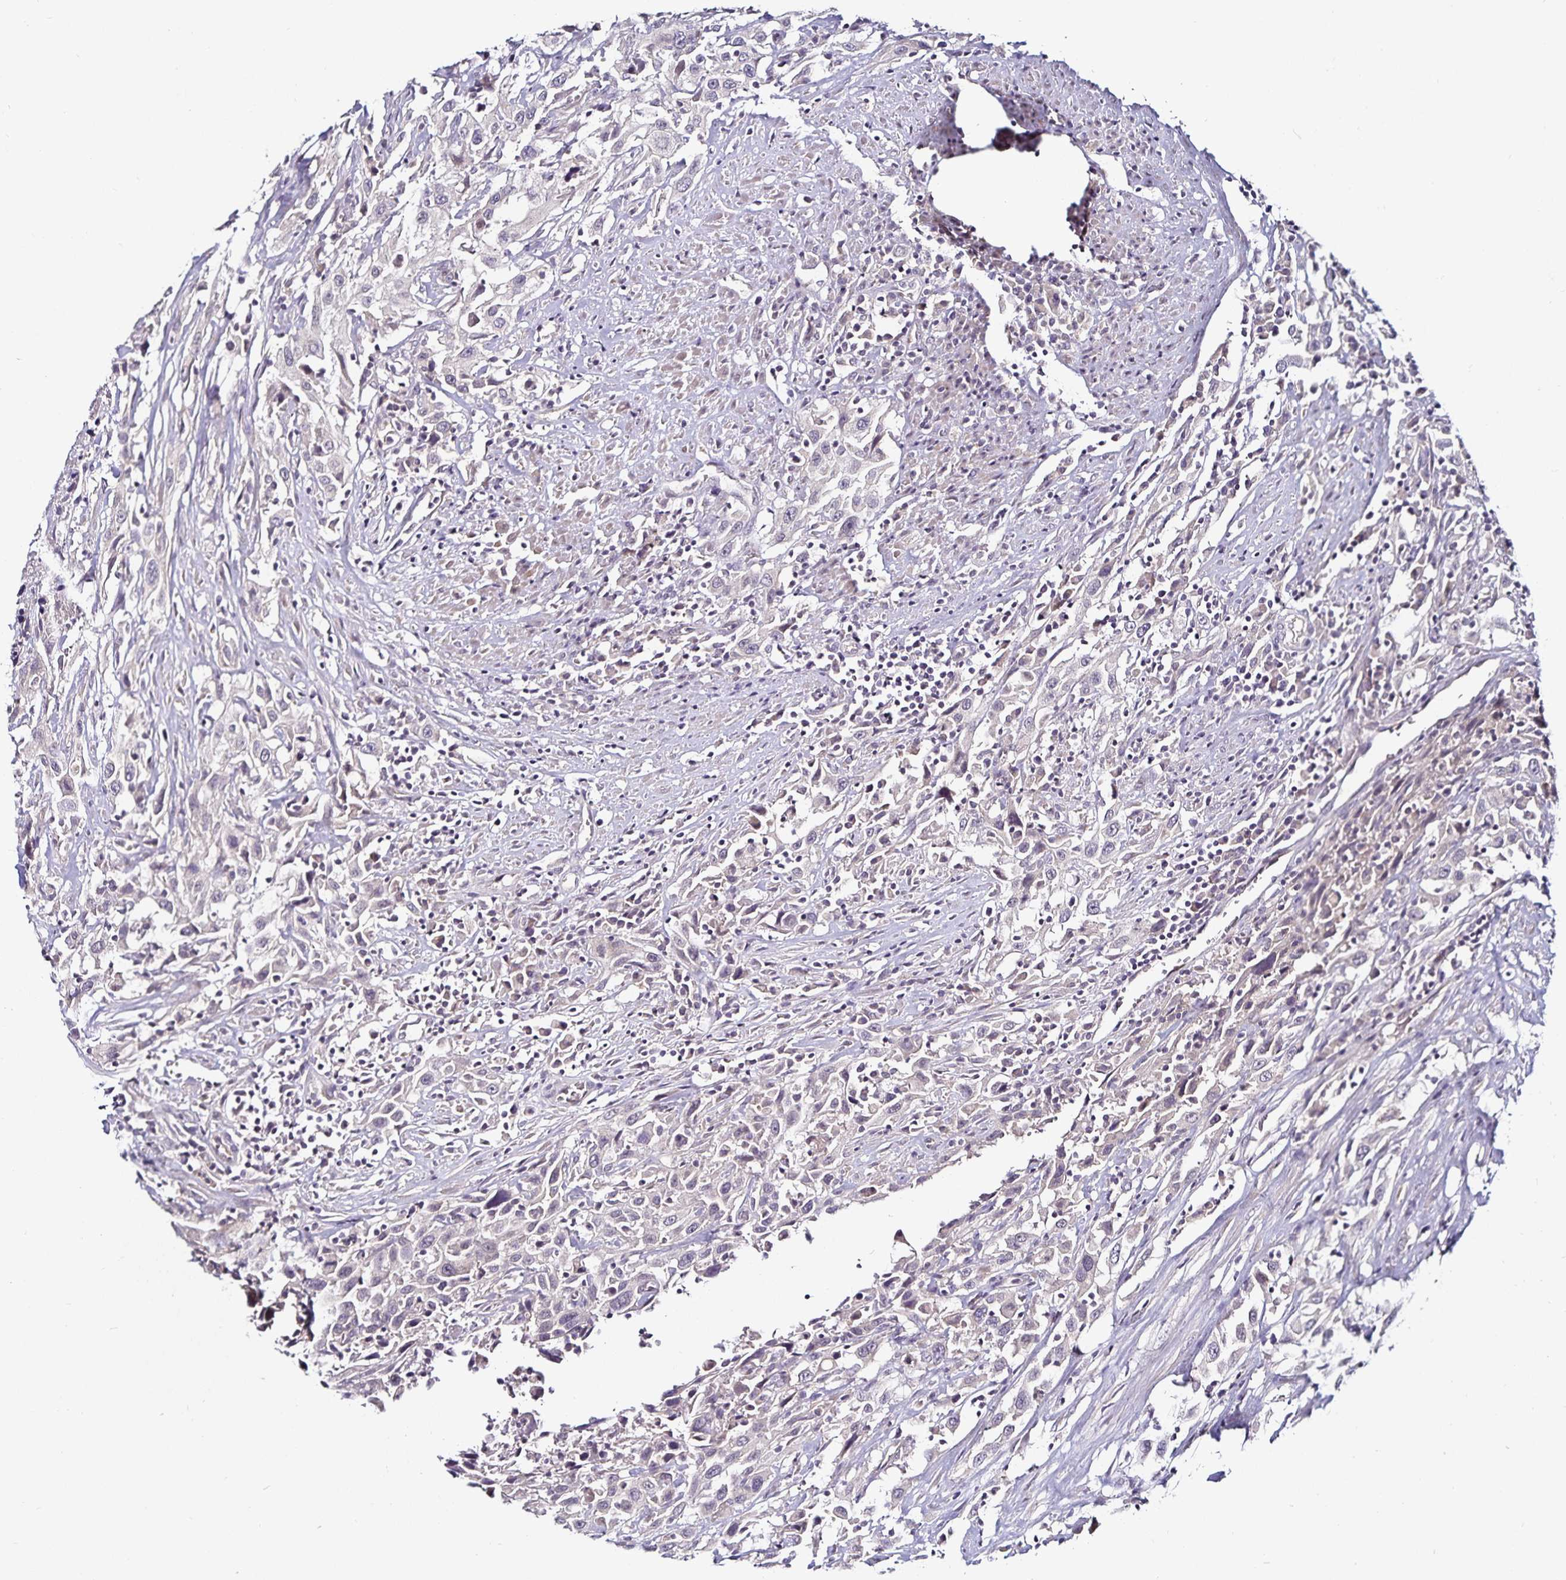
{"staining": {"intensity": "negative", "quantity": "none", "location": "none"}, "tissue": "urothelial cancer", "cell_type": "Tumor cells", "image_type": "cancer", "snomed": [{"axis": "morphology", "description": "Urothelial carcinoma, High grade"}, {"axis": "topography", "description": "Urinary bladder"}], "caption": "Urothelial cancer was stained to show a protein in brown. There is no significant expression in tumor cells. (DAB (3,3'-diaminobenzidine) immunohistochemistry (IHC) with hematoxylin counter stain).", "gene": "ACSL5", "patient": {"sex": "male", "age": 61}}